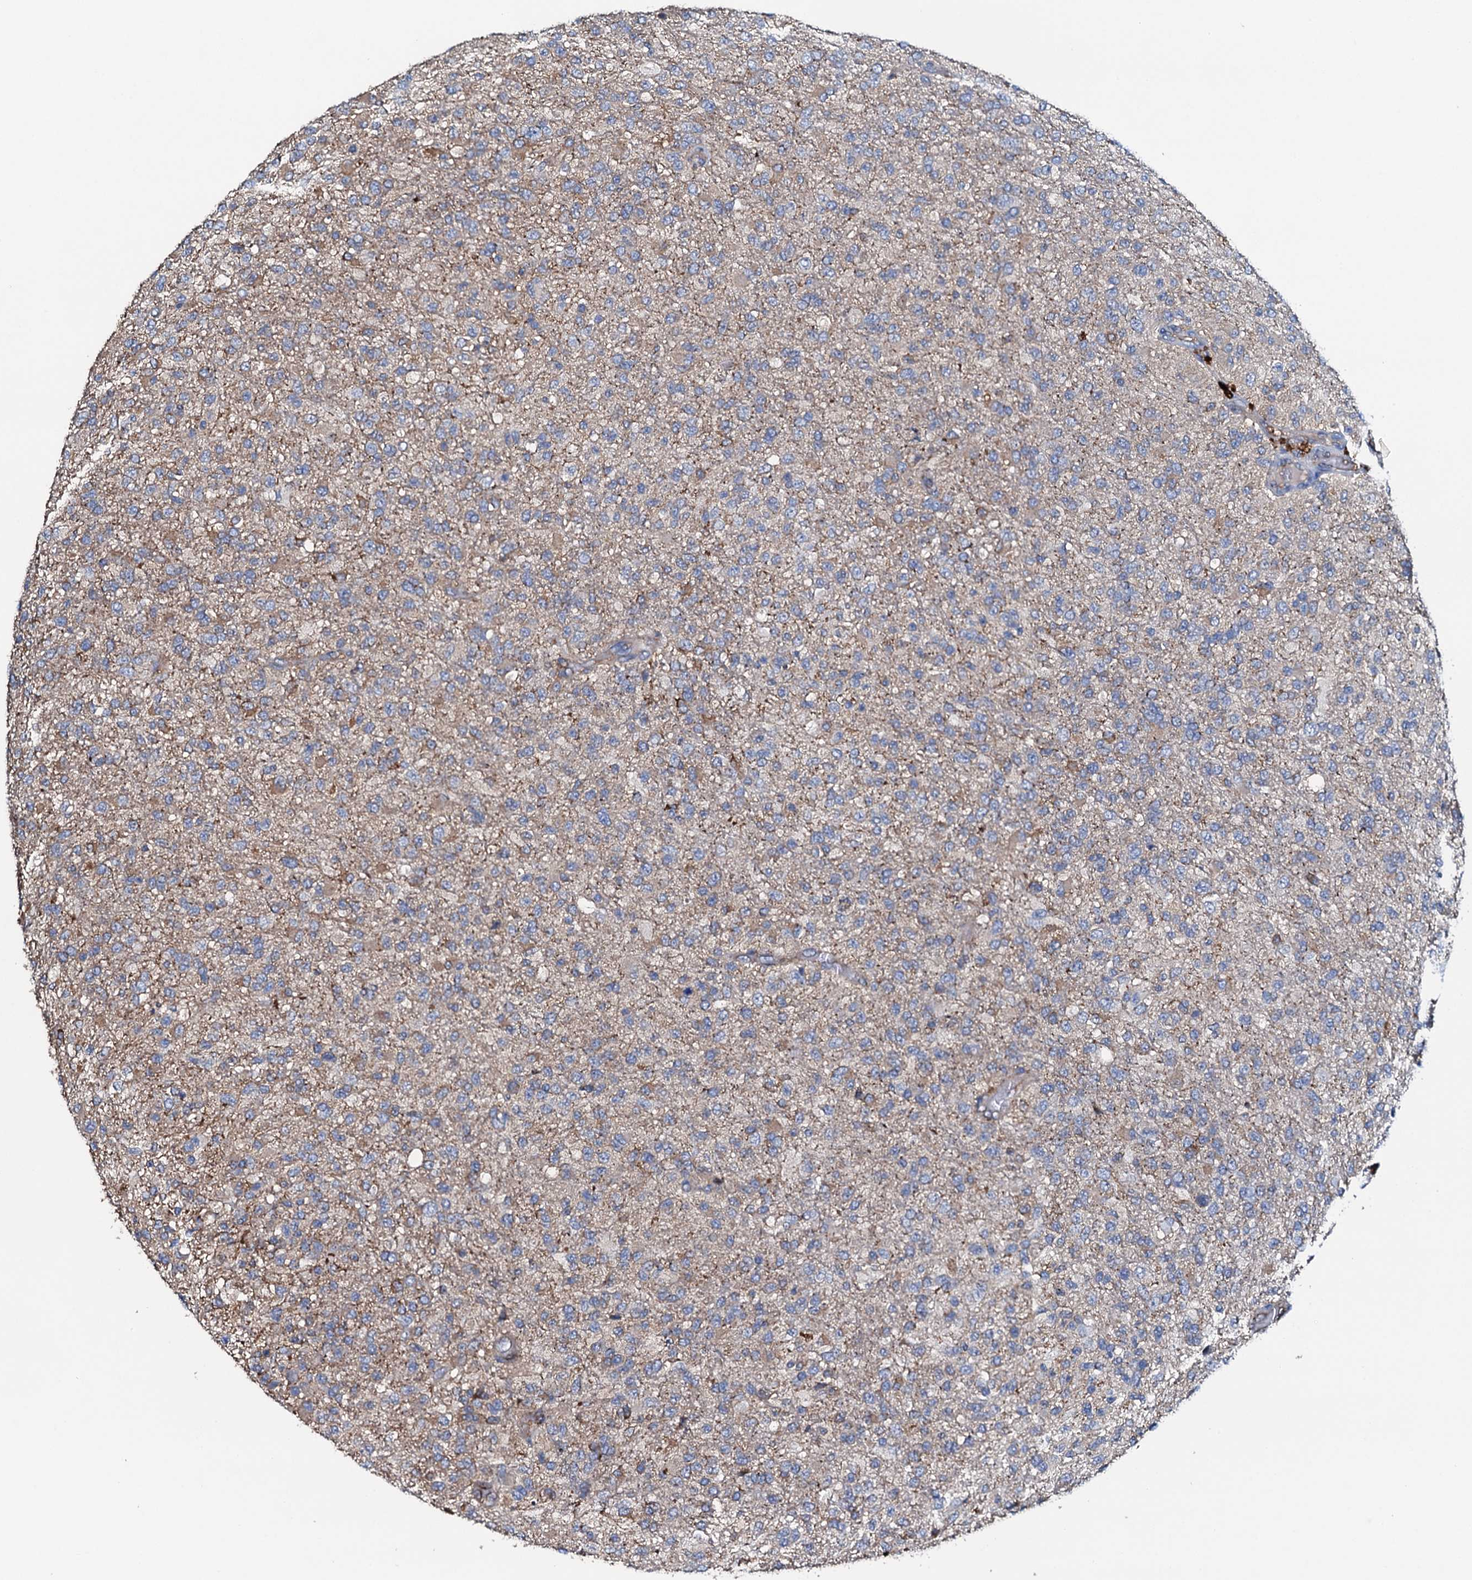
{"staining": {"intensity": "negative", "quantity": "none", "location": "none"}, "tissue": "glioma", "cell_type": "Tumor cells", "image_type": "cancer", "snomed": [{"axis": "morphology", "description": "Glioma, malignant, High grade"}, {"axis": "topography", "description": "Brain"}], "caption": "Immunohistochemical staining of human high-grade glioma (malignant) exhibits no significant staining in tumor cells. (IHC, brightfield microscopy, high magnification).", "gene": "MS4A4E", "patient": {"sex": "female", "age": 74}}